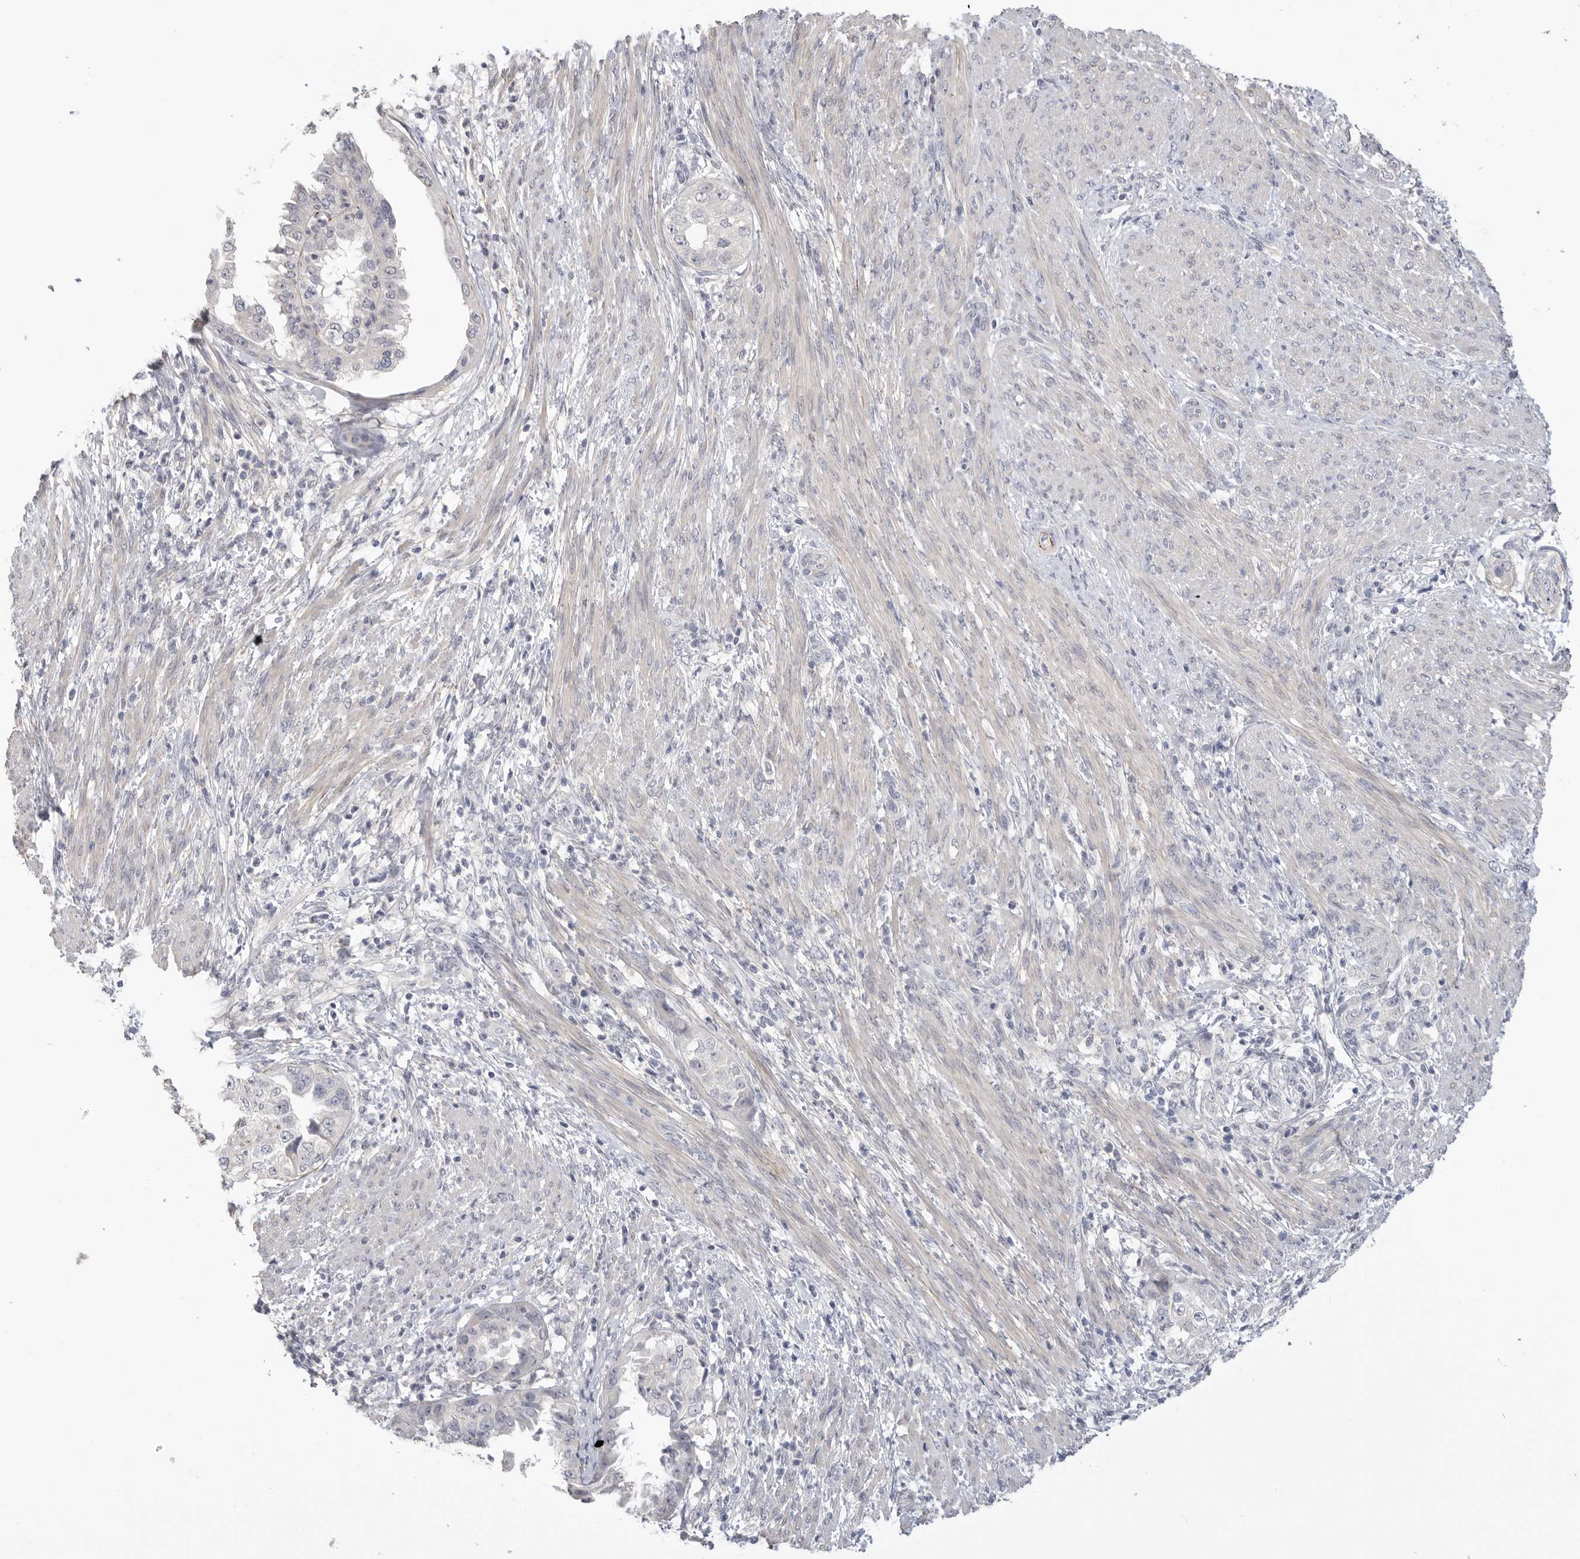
{"staining": {"intensity": "negative", "quantity": "none", "location": "none"}, "tissue": "endometrial cancer", "cell_type": "Tumor cells", "image_type": "cancer", "snomed": [{"axis": "morphology", "description": "Adenocarcinoma, NOS"}, {"axis": "topography", "description": "Endometrium"}], "caption": "DAB (3,3'-diaminobenzidine) immunohistochemical staining of endometrial cancer displays no significant staining in tumor cells.", "gene": "FBN2", "patient": {"sex": "female", "age": 85}}